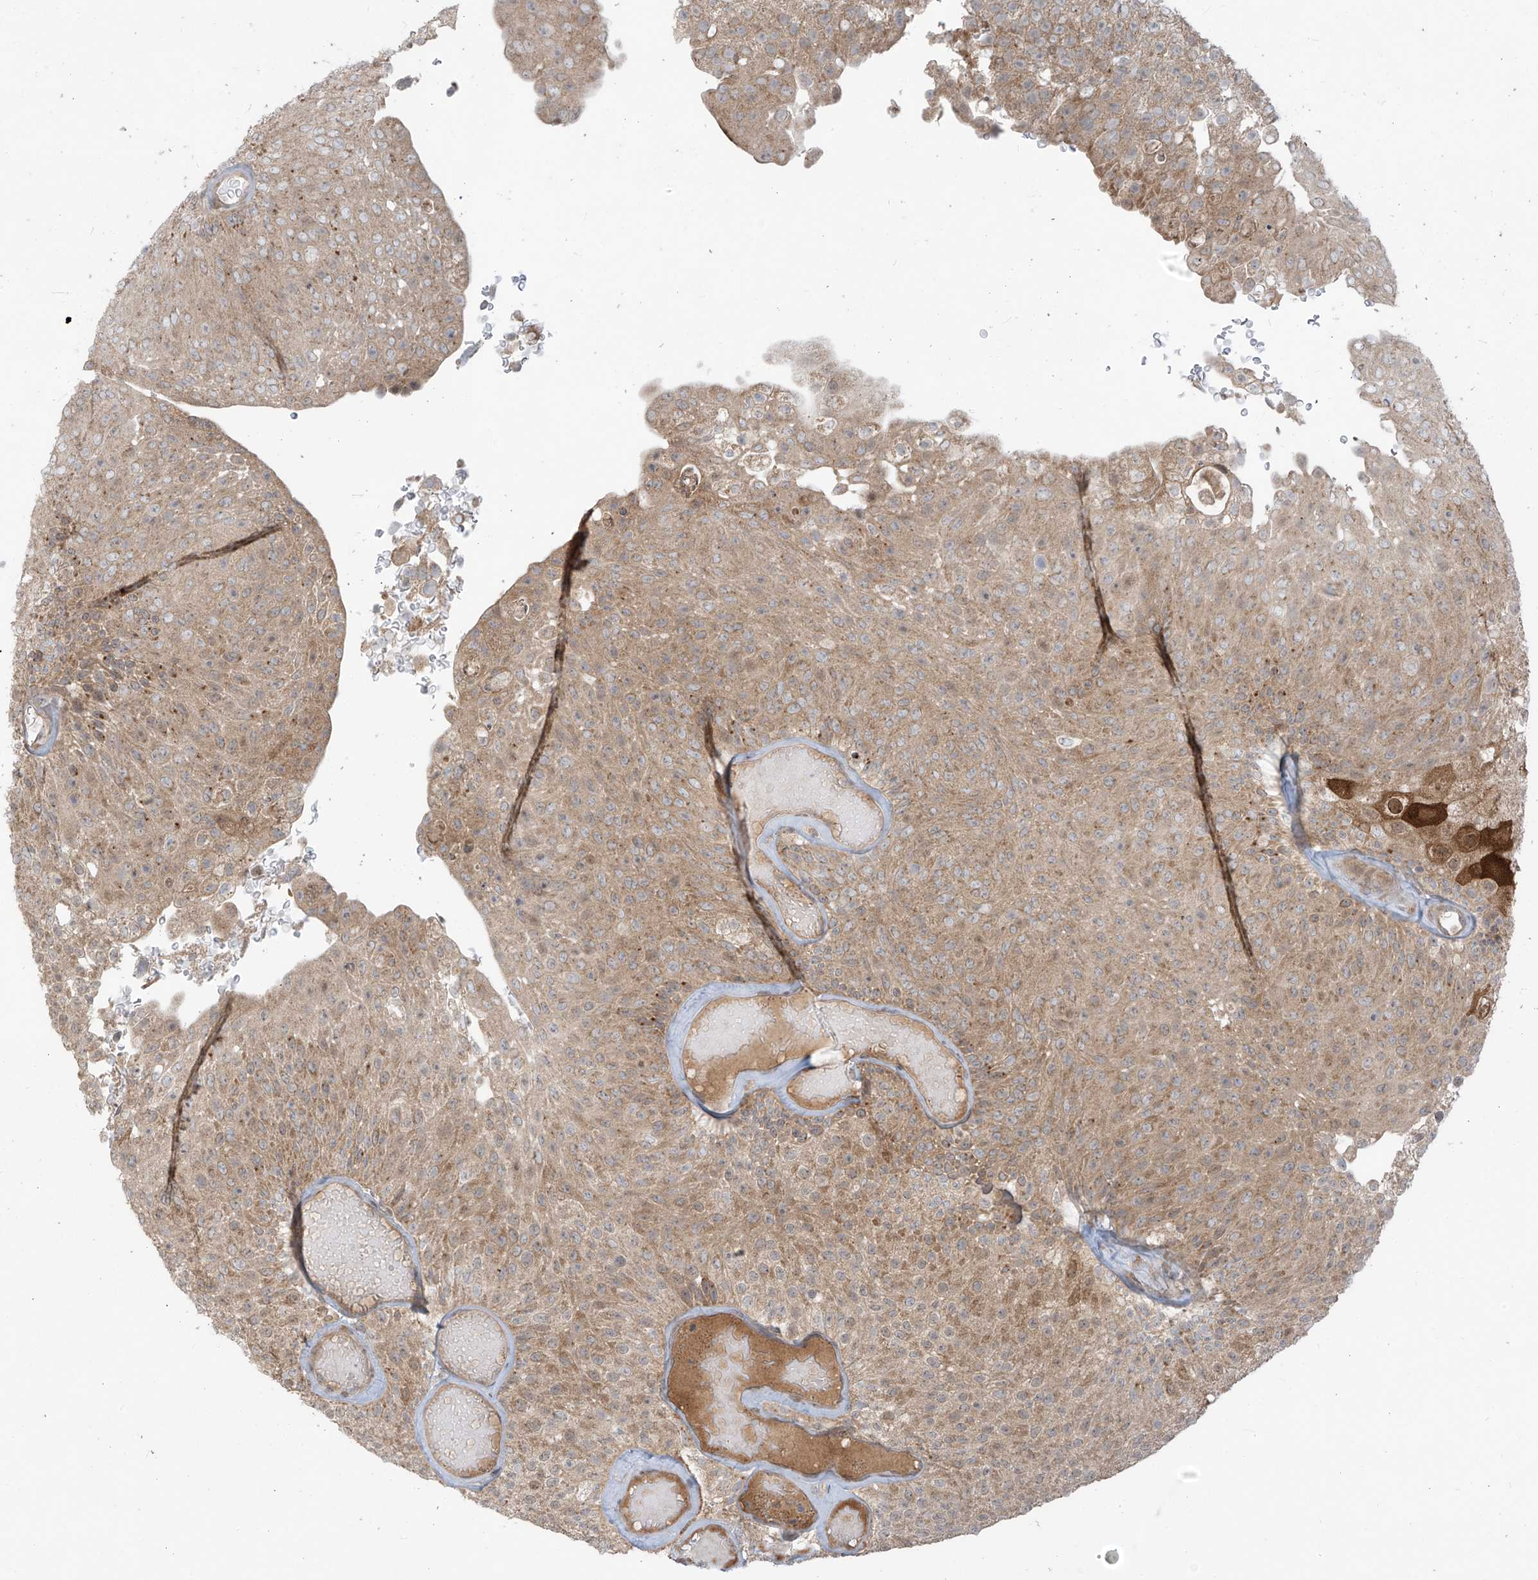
{"staining": {"intensity": "moderate", "quantity": ">75%", "location": "cytoplasmic/membranous"}, "tissue": "urothelial cancer", "cell_type": "Tumor cells", "image_type": "cancer", "snomed": [{"axis": "morphology", "description": "Urothelial carcinoma, Low grade"}, {"axis": "topography", "description": "Urinary bladder"}], "caption": "Immunohistochemical staining of human urothelial cancer shows medium levels of moderate cytoplasmic/membranous expression in approximately >75% of tumor cells.", "gene": "KATNIP", "patient": {"sex": "male", "age": 78}}